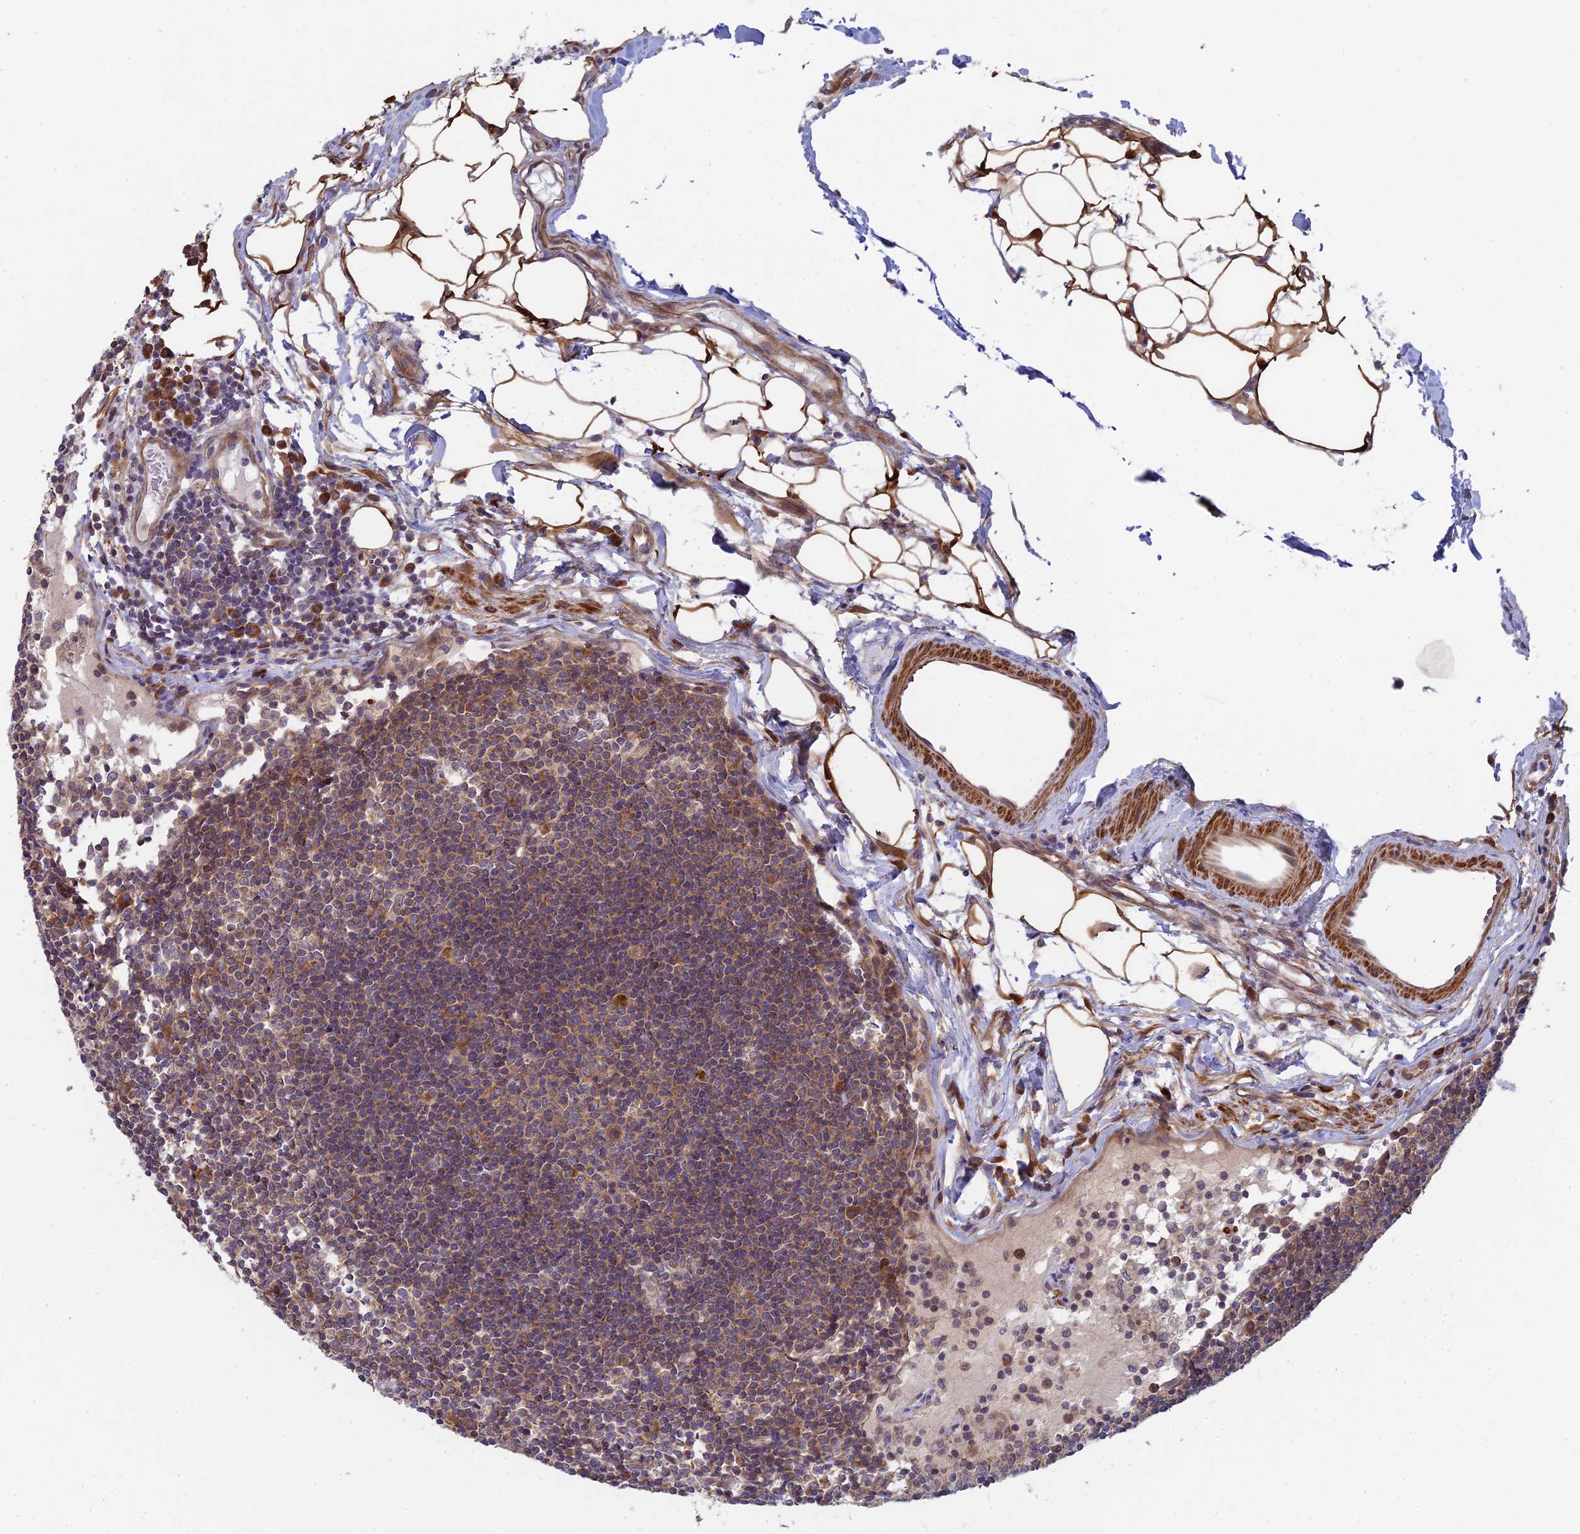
{"staining": {"intensity": "weak", "quantity": ">75%", "location": "cytoplasmic/membranous"}, "tissue": "lymph node", "cell_type": "Germinal center cells", "image_type": "normal", "snomed": [{"axis": "morphology", "description": "Normal tissue, NOS"}, {"axis": "topography", "description": "Lymph node"}], "caption": "High-power microscopy captured an immunohistochemistry micrograph of normal lymph node, revealing weak cytoplasmic/membranous staining in approximately >75% of germinal center cells. The staining was performed using DAB to visualize the protein expression in brown, while the nuclei were stained in blue with hematoxylin (Magnification: 20x).", "gene": "INCA1", "patient": {"sex": "female", "age": 55}}